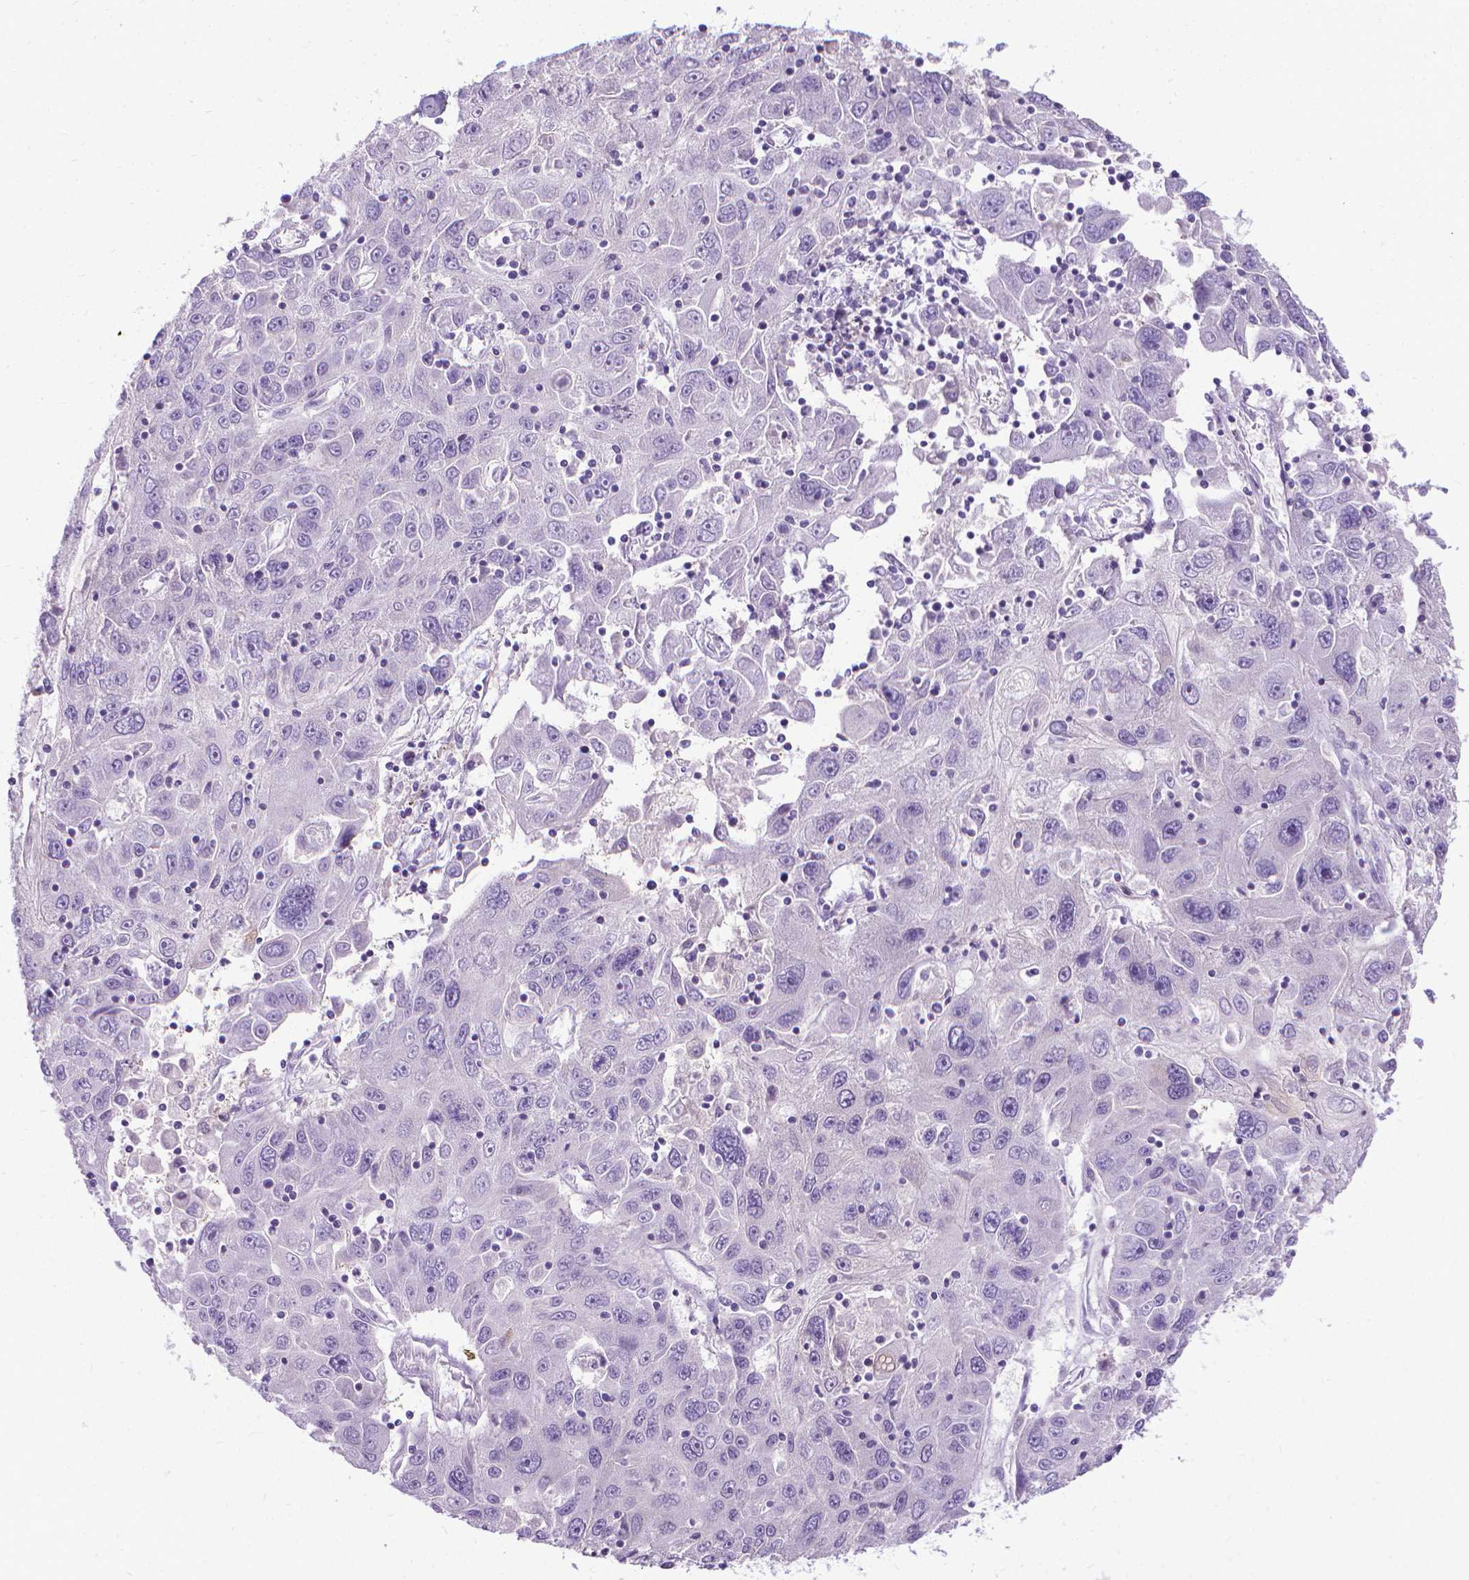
{"staining": {"intensity": "negative", "quantity": "none", "location": "none"}, "tissue": "stomach cancer", "cell_type": "Tumor cells", "image_type": "cancer", "snomed": [{"axis": "morphology", "description": "Adenocarcinoma, NOS"}, {"axis": "topography", "description": "Stomach"}], "caption": "Immunohistochemical staining of stomach cancer (adenocarcinoma) demonstrates no significant expression in tumor cells.", "gene": "CFAP299", "patient": {"sex": "male", "age": 56}}